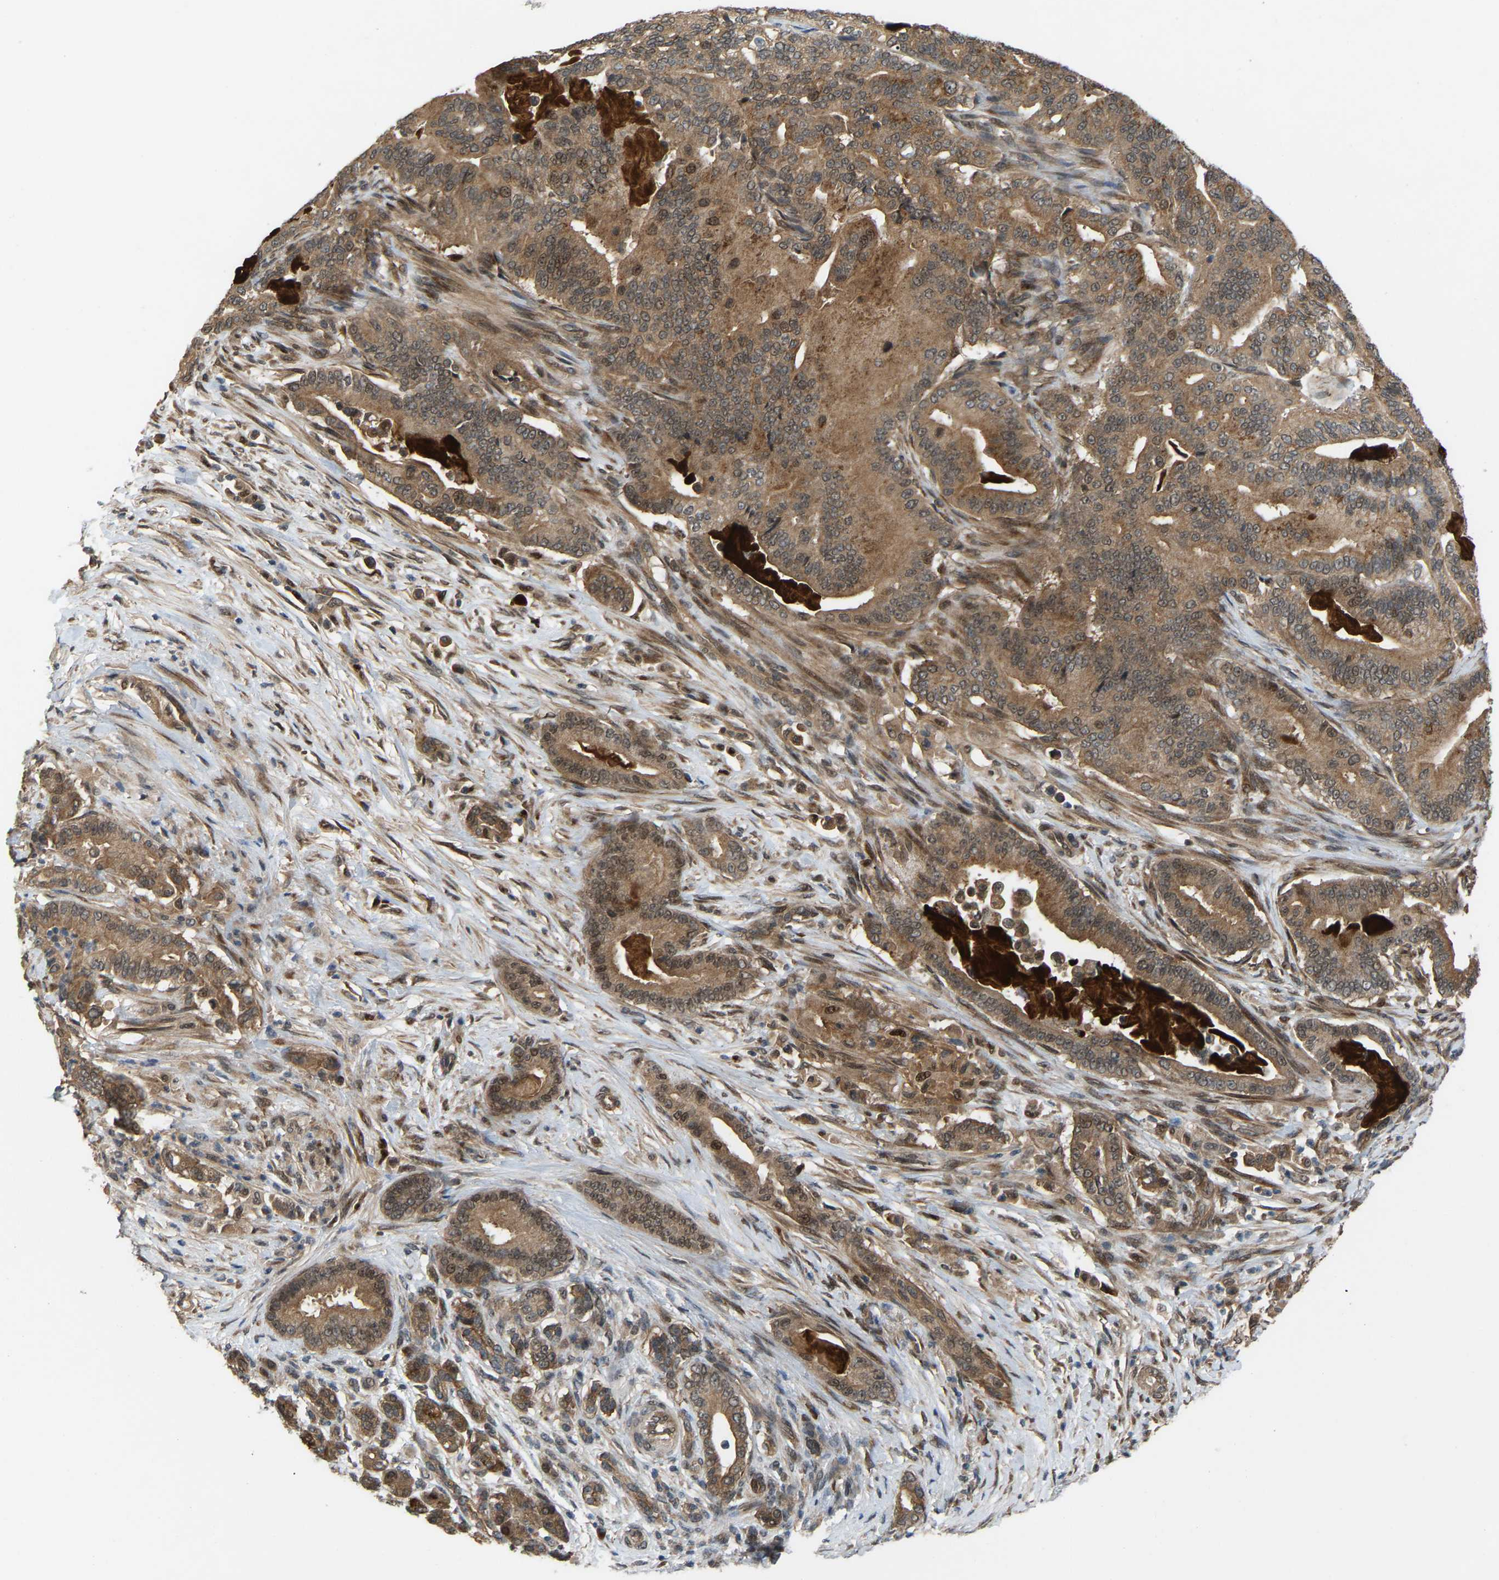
{"staining": {"intensity": "moderate", "quantity": ">75%", "location": "cytoplasmic/membranous"}, "tissue": "pancreatic cancer", "cell_type": "Tumor cells", "image_type": "cancer", "snomed": [{"axis": "morphology", "description": "Normal tissue, NOS"}, {"axis": "morphology", "description": "Adenocarcinoma, NOS"}, {"axis": "topography", "description": "Pancreas"}], "caption": "The histopathology image exhibits immunohistochemical staining of pancreatic cancer (adenocarcinoma). There is moderate cytoplasmic/membranous expression is present in about >75% of tumor cells.", "gene": "CROT", "patient": {"sex": "male", "age": 63}}